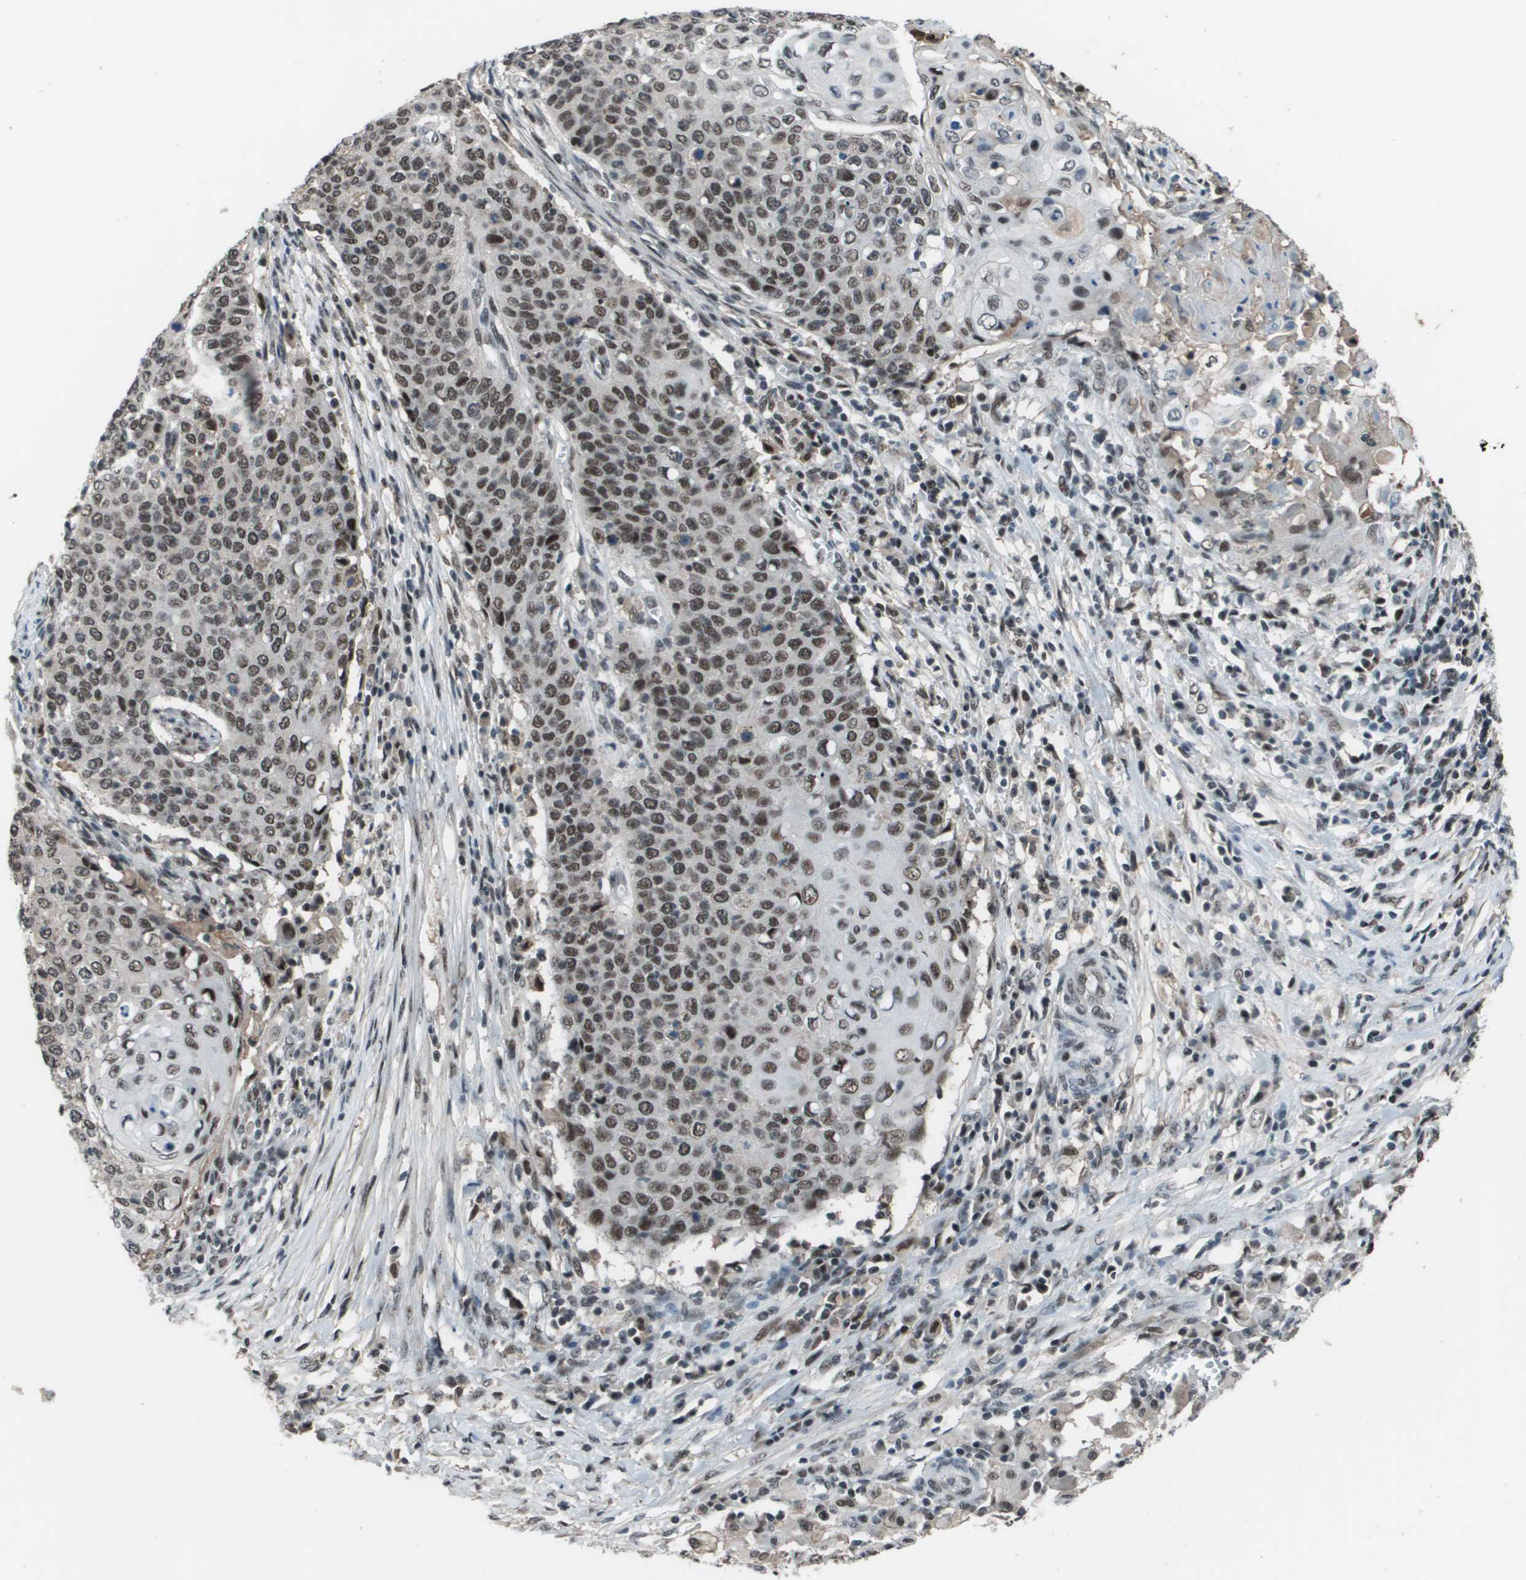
{"staining": {"intensity": "moderate", "quantity": ">75%", "location": "nuclear"}, "tissue": "cervical cancer", "cell_type": "Tumor cells", "image_type": "cancer", "snomed": [{"axis": "morphology", "description": "Squamous cell carcinoma, NOS"}, {"axis": "topography", "description": "Cervix"}], "caption": "Cervical cancer stained with DAB immunohistochemistry (IHC) demonstrates medium levels of moderate nuclear expression in about >75% of tumor cells.", "gene": "THRAP3", "patient": {"sex": "female", "age": 39}}